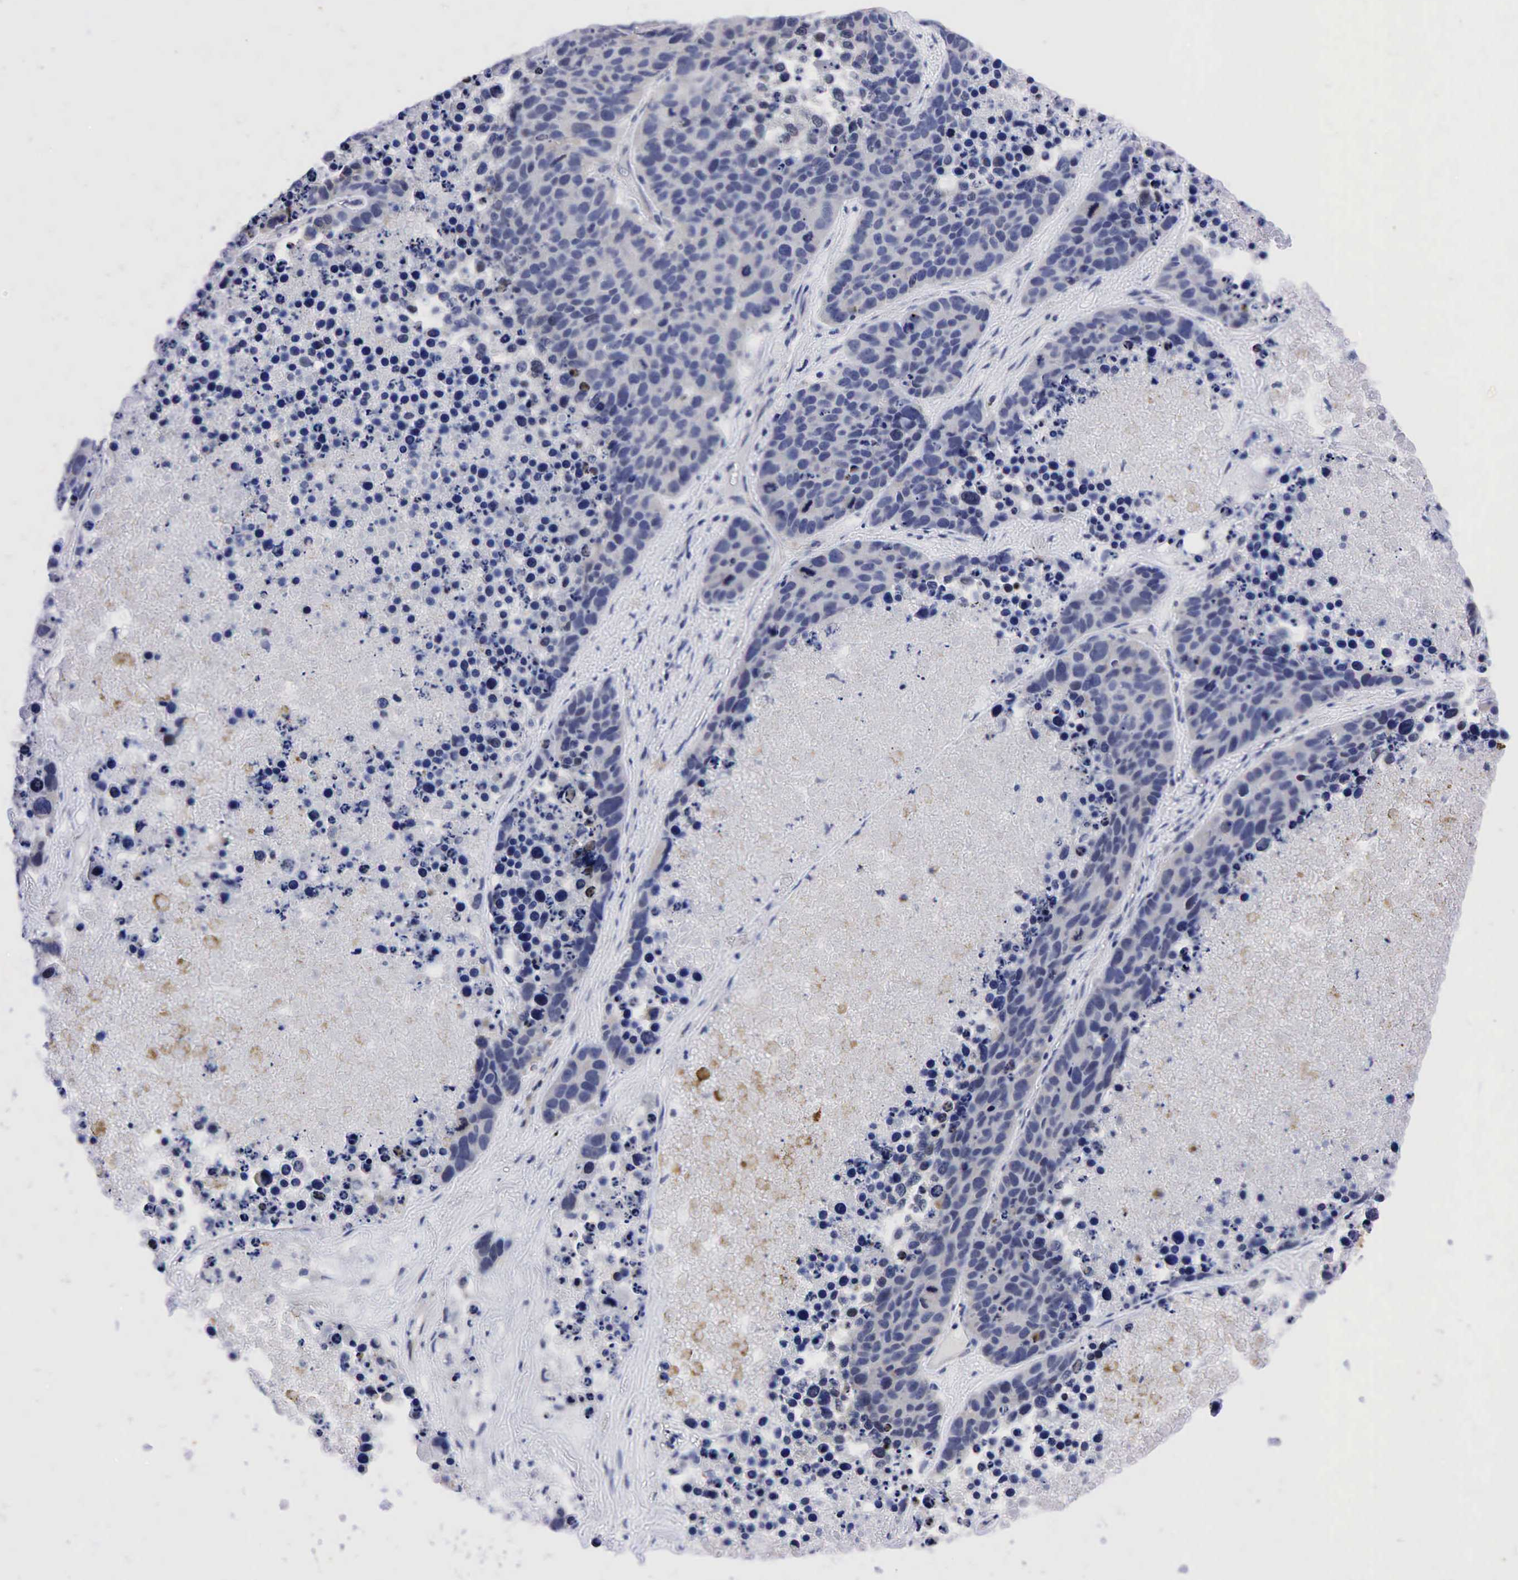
{"staining": {"intensity": "negative", "quantity": "none", "location": "none"}, "tissue": "lung cancer", "cell_type": "Tumor cells", "image_type": "cancer", "snomed": [{"axis": "morphology", "description": "Carcinoid, malignant, NOS"}, {"axis": "topography", "description": "Lung"}], "caption": "The micrograph displays no significant expression in tumor cells of lung cancer.", "gene": "PGR", "patient": {"sex": "male", "age": 60}}